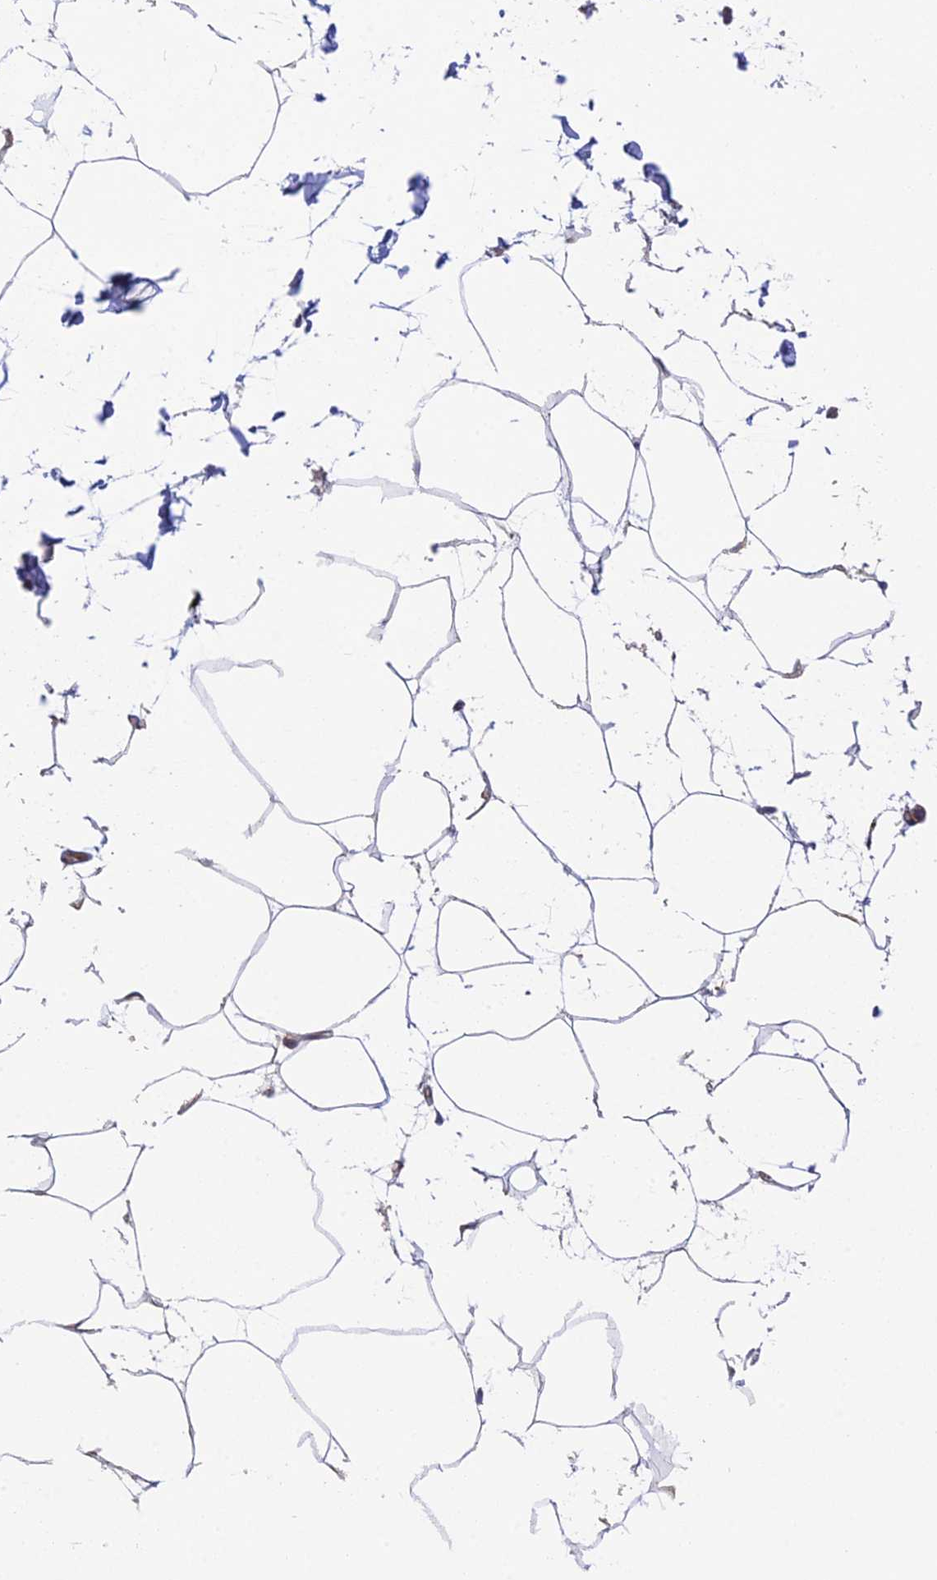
{"staining": {"intensity": "negative", "quantity": "none", "location": "none"}, "tissue": "adipose tissue", "cell_type": "Adipocytes", "image_type": "normal", "snomed": [{"axis": "morphology", "description": "Normal tissue, NOS"}, {"axis": "topography", "description": "Adipose tissue"}], "caption": "This histopathology image is of unremarkable adipose tissue stained with immunohistochemistry to label a protein in brown with the nuclei are counter-stained blue. There is no positivity in adipocytes.", "gene": "CSPG4", "patient": {"sex": "female", "age": 37}}